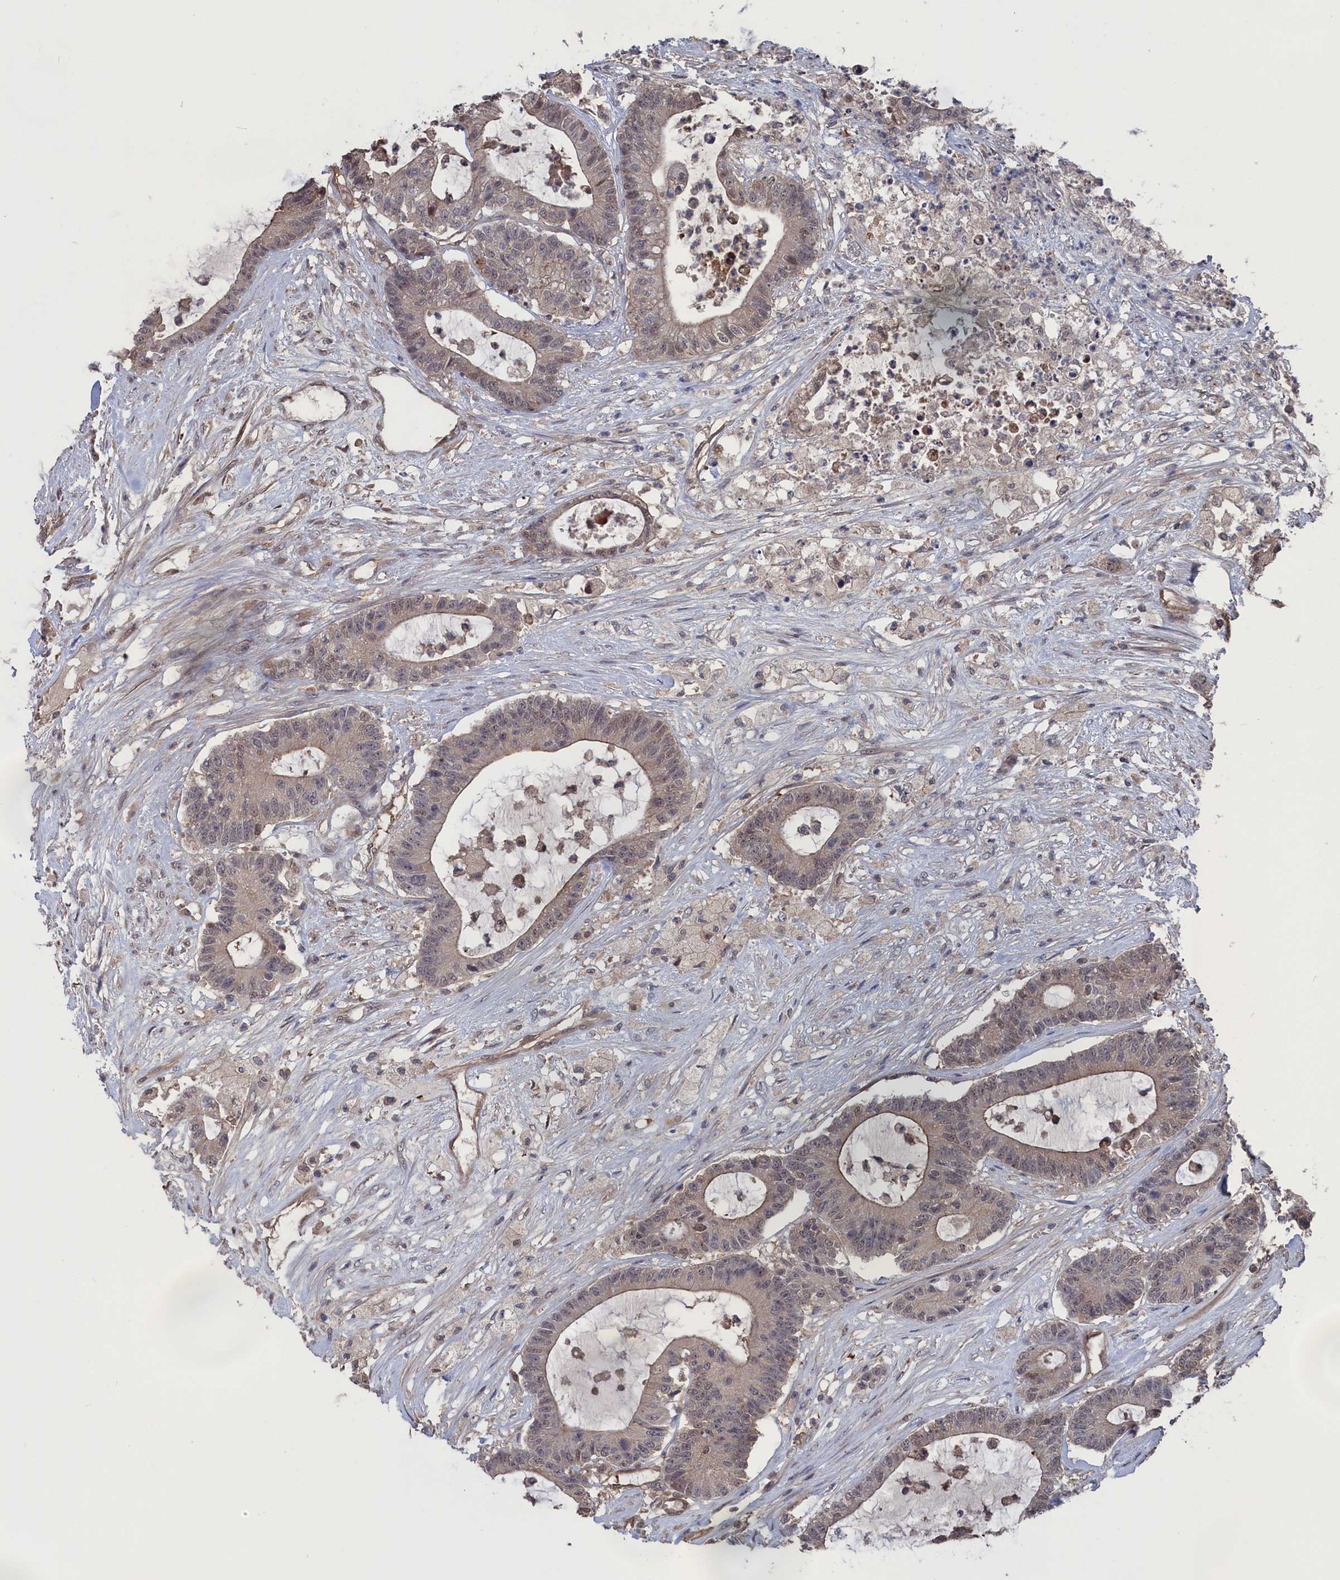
{"staining": {"intensity": "weak", "quantity": "25%-75%", "location": "cytoplasmic/membranous,nuclear"}, "tissue": "colorectal cancer", "cell_type": "Tumor cells", "image_type": "cancer", "snomed": [{"axis": "morphology", "description": "Adenocarcinoma, NOS"}, {"axis": "topography", "description": "Colon"}], "caption": "Immunohistochemical staining of human adenocarcinoma (colorectal) displays weak cytoplasmic/membranous and nuclear protein positivity in approximately 25%-75% of tumor cells.", "gene": "NUTF2", "patient": {"sex": "female", "age": 84}}